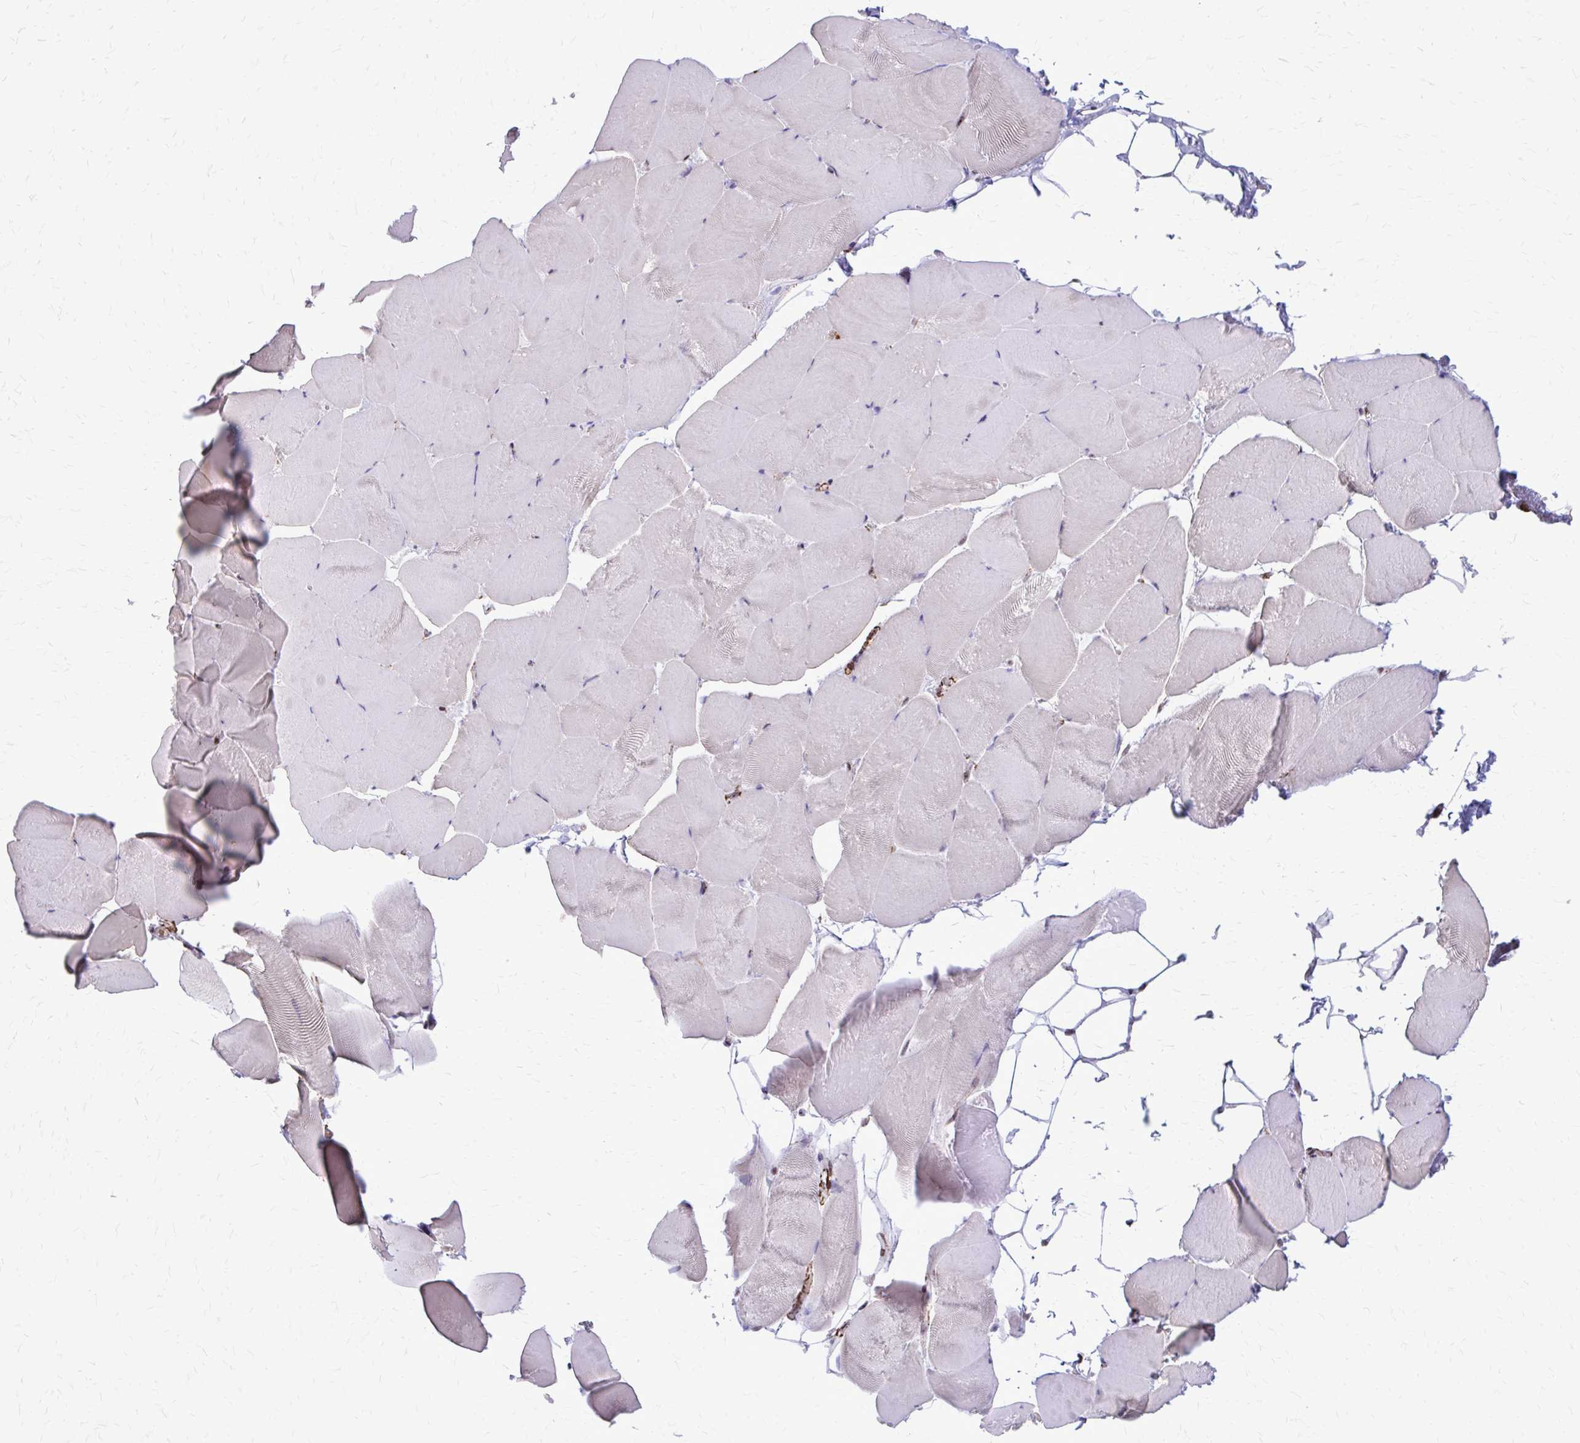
{"staining": {"intensity": "moderate", "quantity": "<25%", "location": "nuclear"}, "tissue": "skeletal muscle", "cell_type": "Myocytes", "image_type": "normal", "snomed": [{"axis": "morphology", "description": "Normal tissue, NOS"}, {"axis": "topography", "description": "Skeletal muscle"}], "caption": "Protein staining by immunohistochemistry displays moderate nuclear positivity in approximately <25% of myocytes in normal skeletal muscle. Using DAB (3,3'-diaminobenzidine) (brown) and hematoxylin (blue) stains, captured at high magnification using brightfield microscopy.", "gene": "NRBF2", "patient": {"sex": "female", "age": 64}}